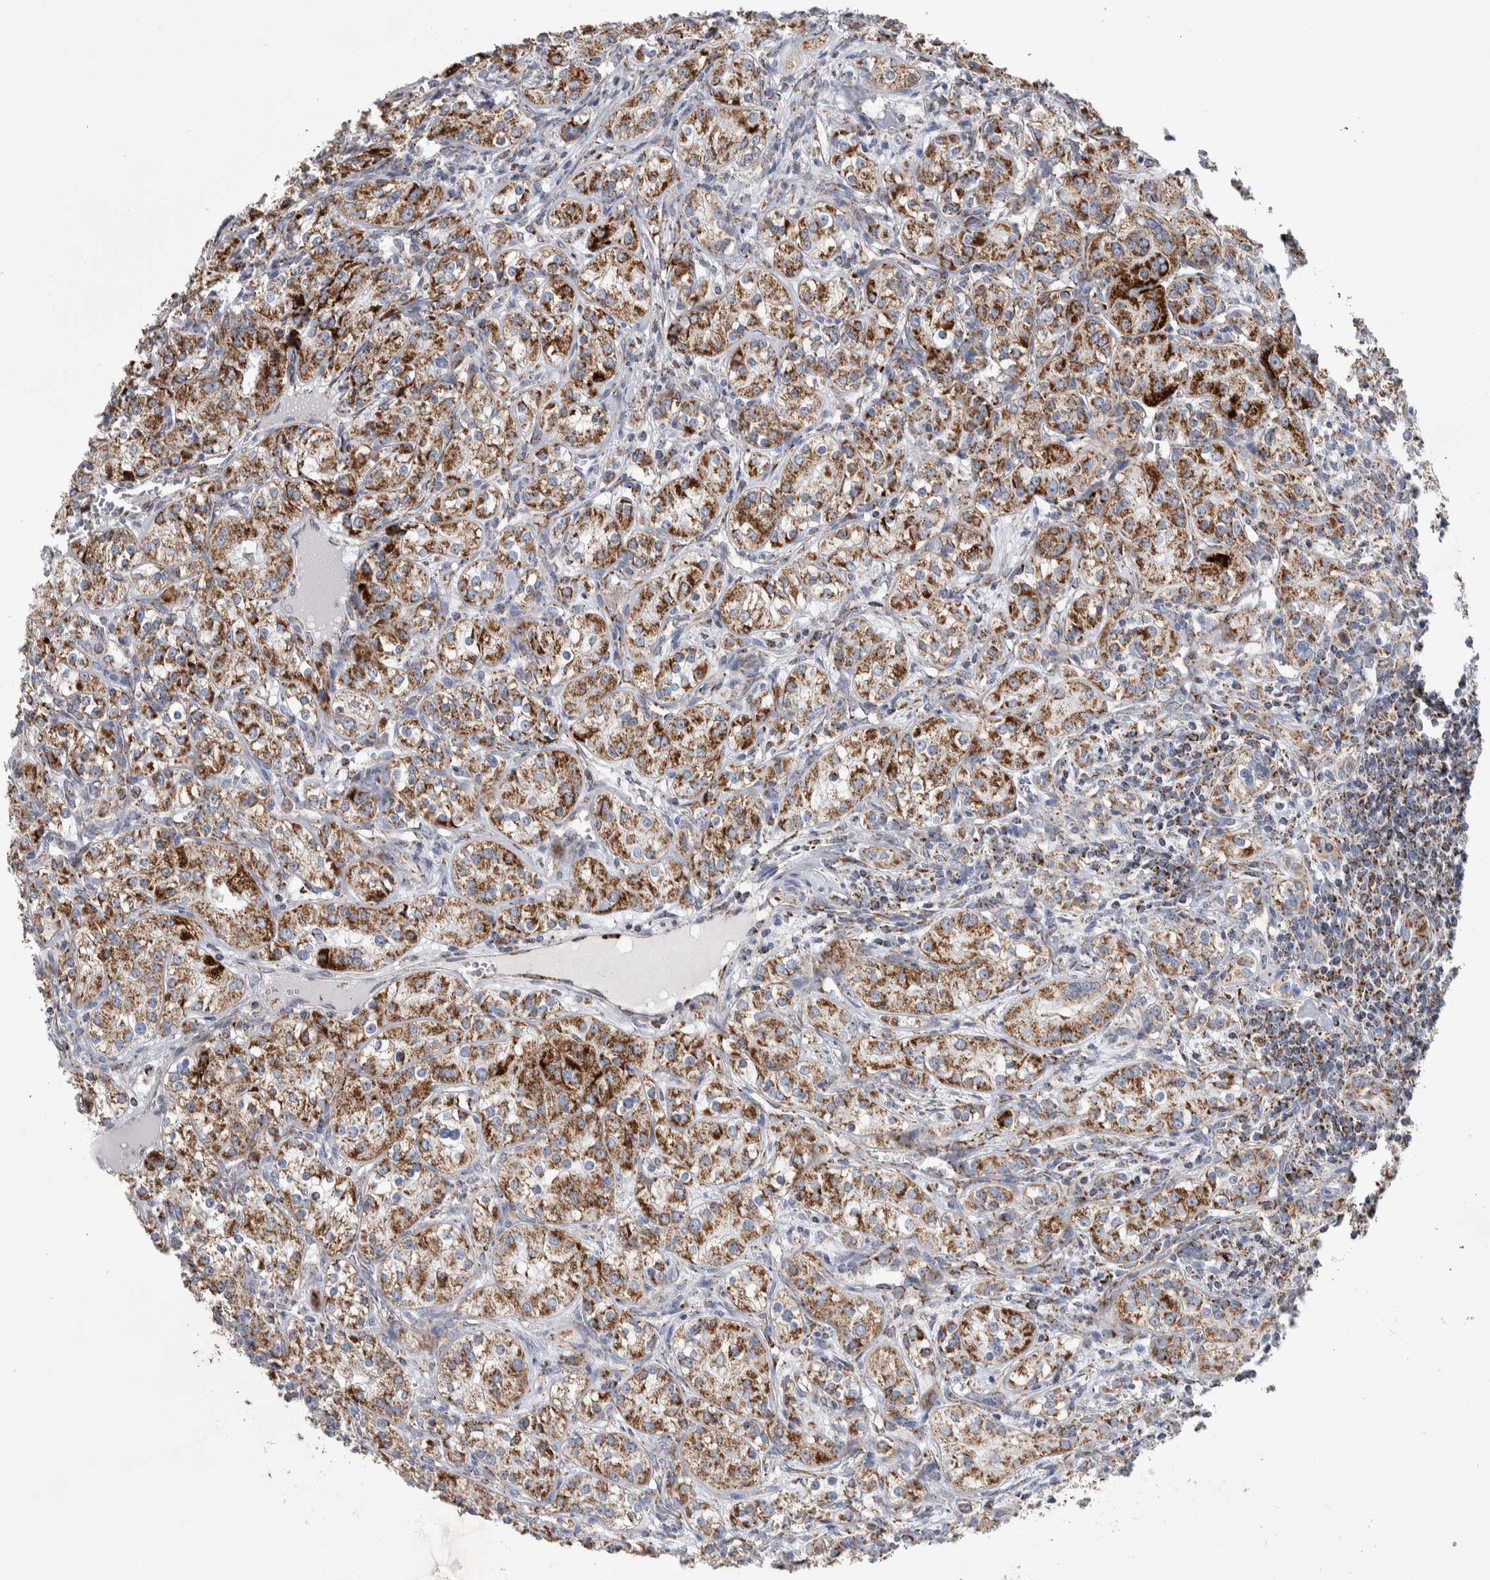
{"staining": {"intensity": "moderate", "quantity": ">75%", "location": "cytoplasmic/membranous"}, "tissue": "renal cancer", "cell_type": "Tumor cells", "image_type": "cancer", "snomed": [{"axis": "morphology", "description": "Adenocarcinoma, NOS"}, {"axis": "topography", "description": "Kidney"}], "caption": "The micrograph displays a brown stain indicating the presence of a protein in the cytoplasmic/membranous of tumor cells in renal cancer (adenocarcinoma).", "gene": "ETFA", "patient": {"sex": "male", "age": 77}}